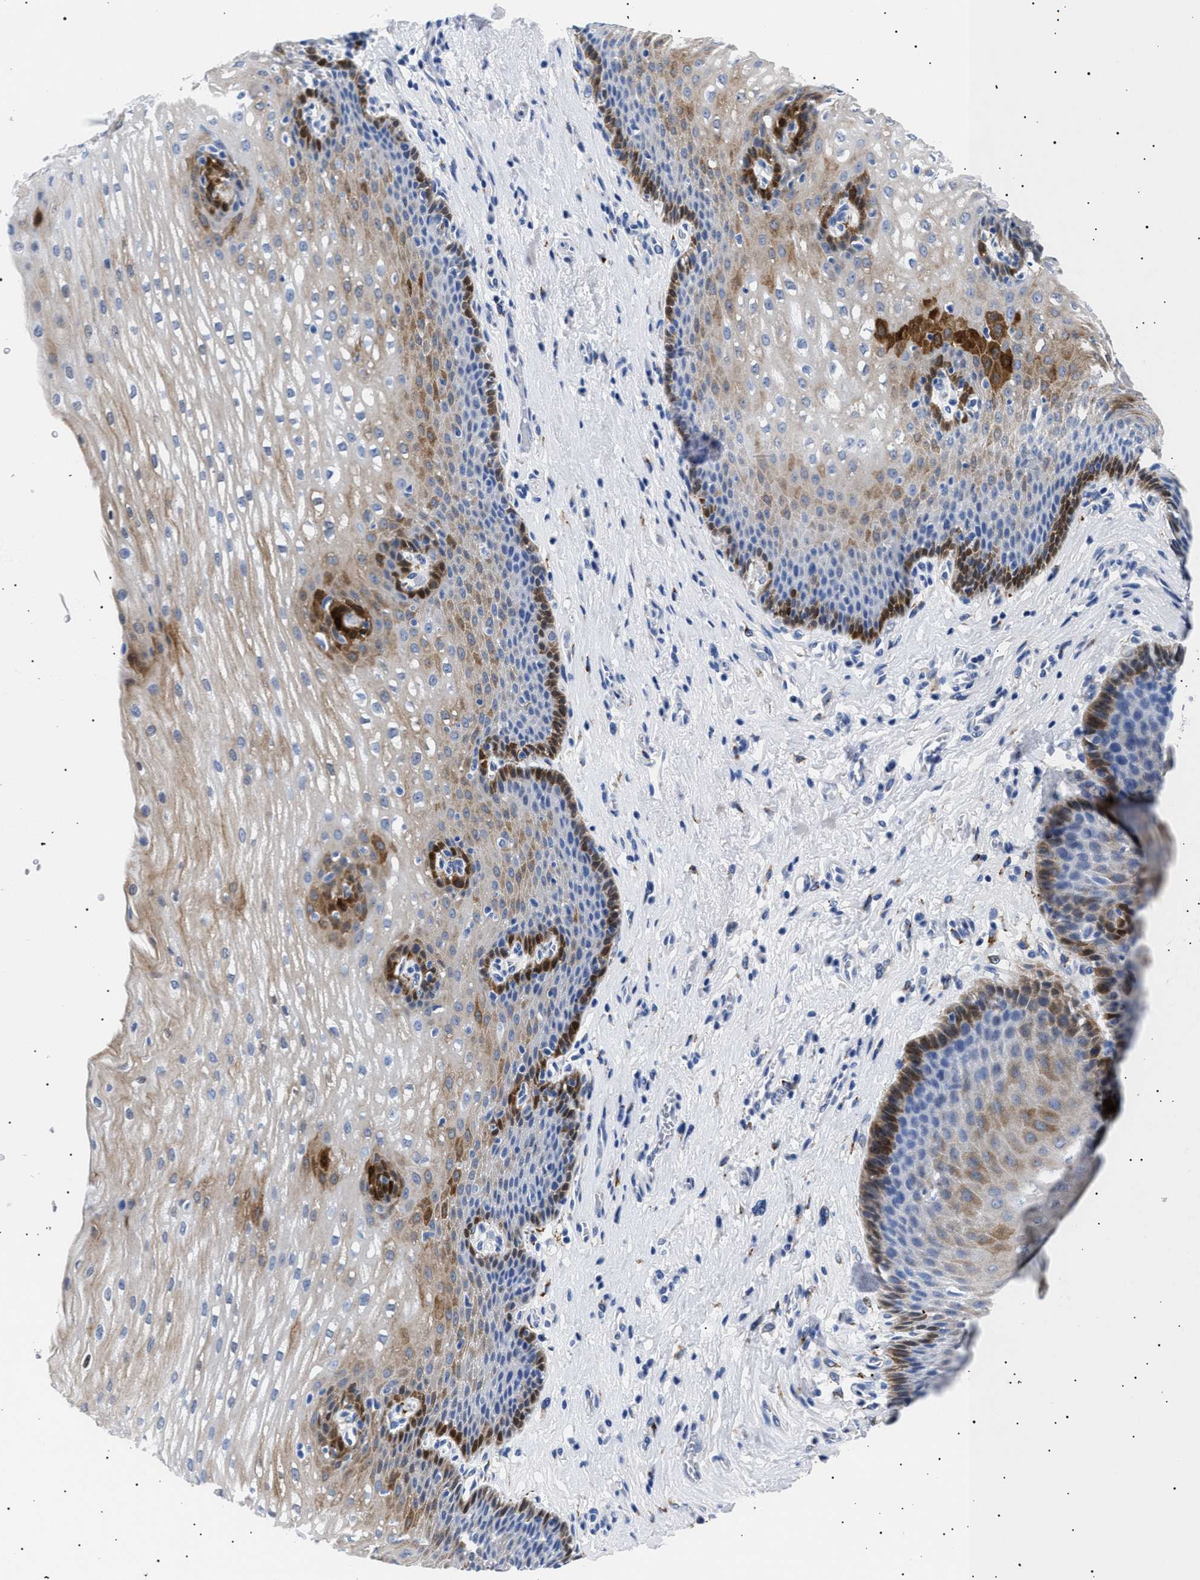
{"staining": {"intensity": "strong", "quantity": "<25%", "location": "cytoplasmic/membranous,nuclear"}, "tissue": "esophagus", "cell_type": "Squamous epithelial cells", "image_type": "normal", "snomed": [{"axis": "morphology", "description": "Normal tissue, NOS"}, {"axis": "topography", "description": "Esophagus"}], "caption": "High-power microscopy captured an immunohistochemistry photomicrograph of benign esophagus, revealing strong cytoplasmic/membranous,nuclear staining in about <25% of squamous epithelial cells.", "gene": "HEMGN", "patient": {"sex": "male", "age": 48}}